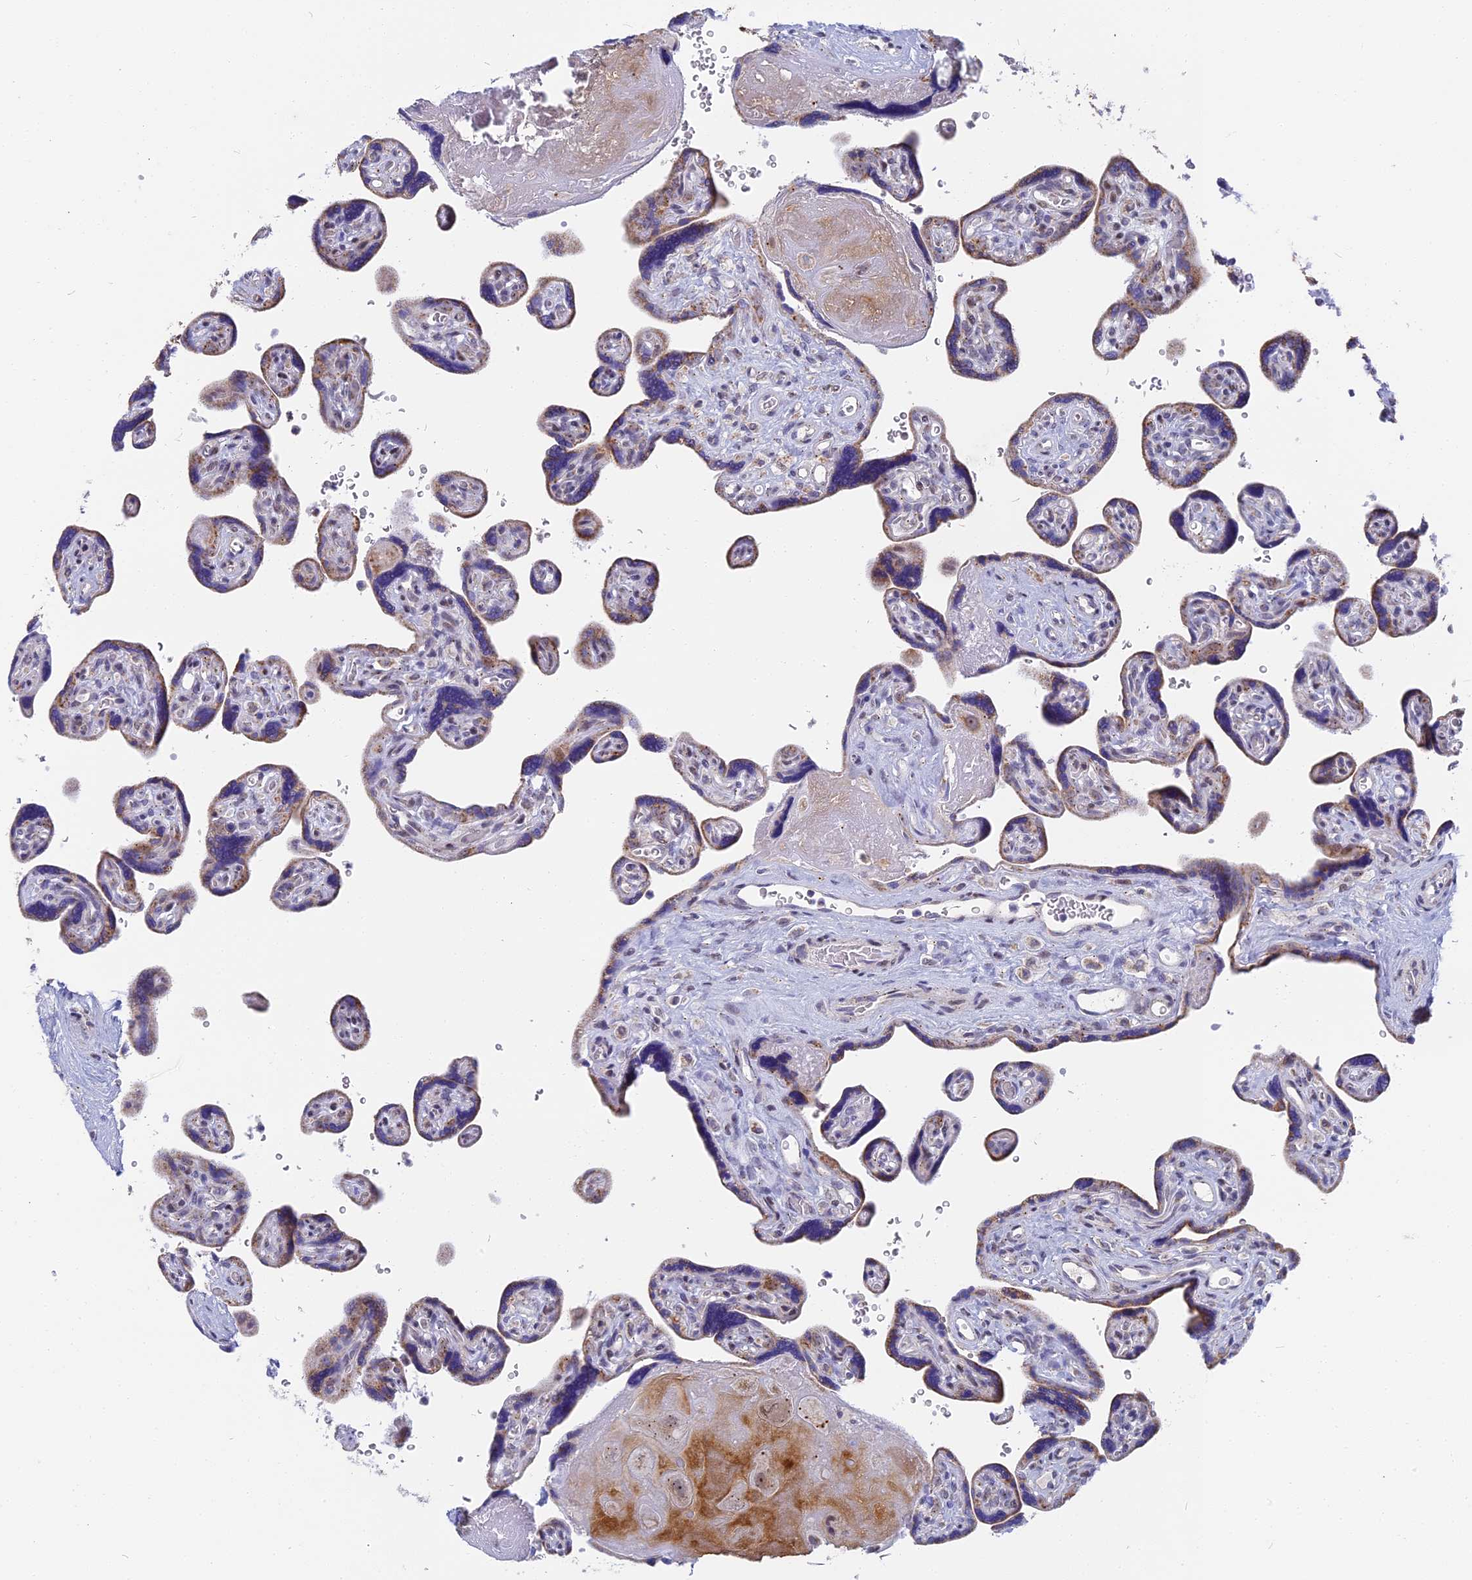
{"staining": {"intensity": "weak", "quantity": "<25%", "location": "nuclear"}, "tissue": "placenta", "cell_type": "Decidual cells", "image_type": "normal", "snomed": [{"axis": "morphology", "description": "Normal tissue, NOS"}, {"axis": "topography", "description": "Placenta"}], "caption": "Decidual cells show no significant expression in normal placenta.", "gene": "DTWD1", "patient": {"sex": "female", "age": 39}}